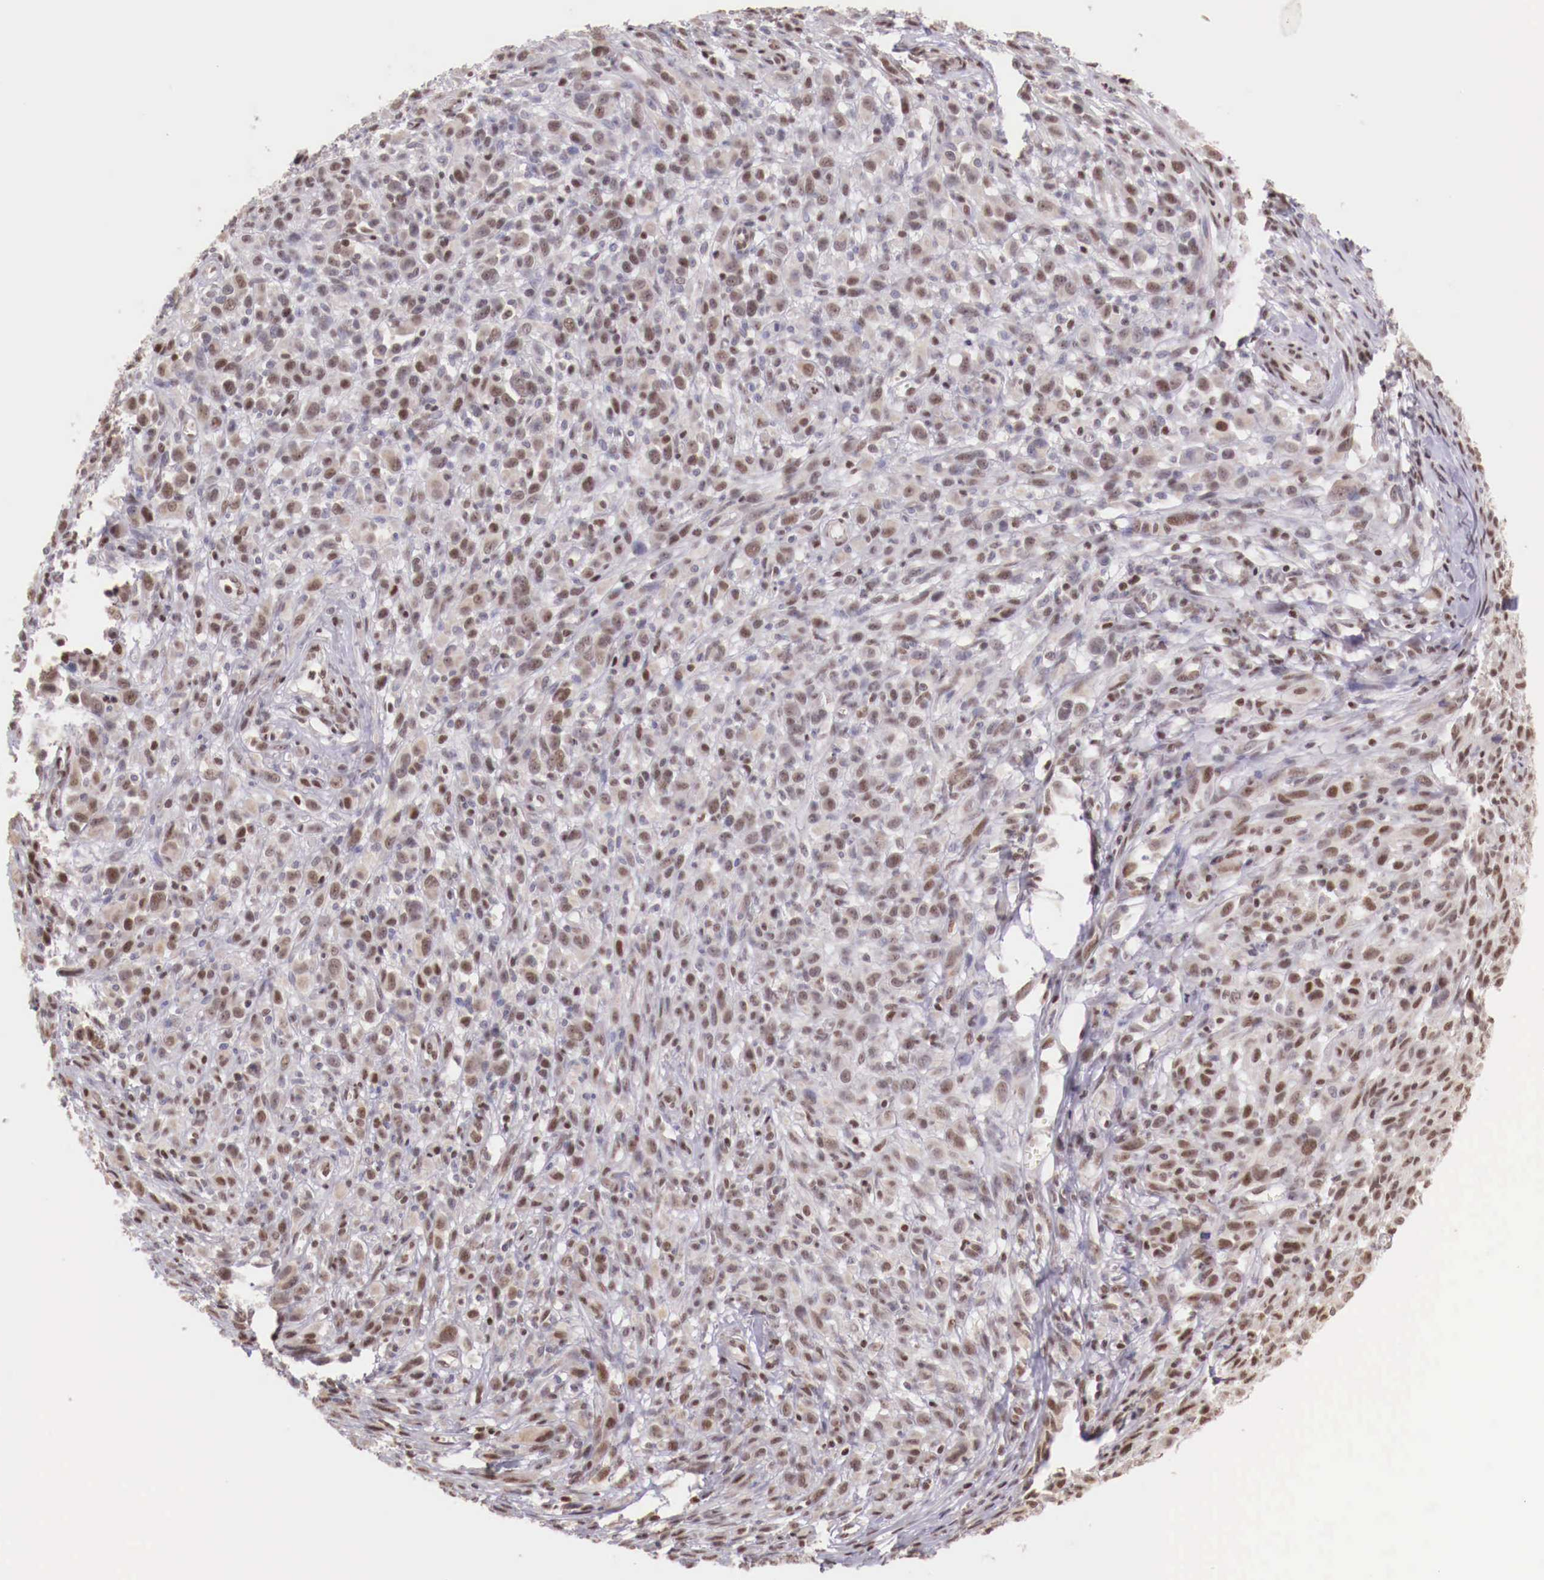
{"staining": {"intensity": "weak", "quantity": "25%-75%", "location": "nuclear"}, "tissue": "melanoma", "cell_type": "Tumor cells", "image_type": "cancer", "snomed": [{"axis": "morphology", "description": "Malignant melanoma, NOS"}, {"axis": "topography", "description": "Skin"}], "caption": "Immunohistochemical staining of human melanoma reveals low levels of weak nuclear positivity in approximately 25%-75% of tumor cells.", "gene": "SP1", "patient": {"sex": "male", "age": 51}}